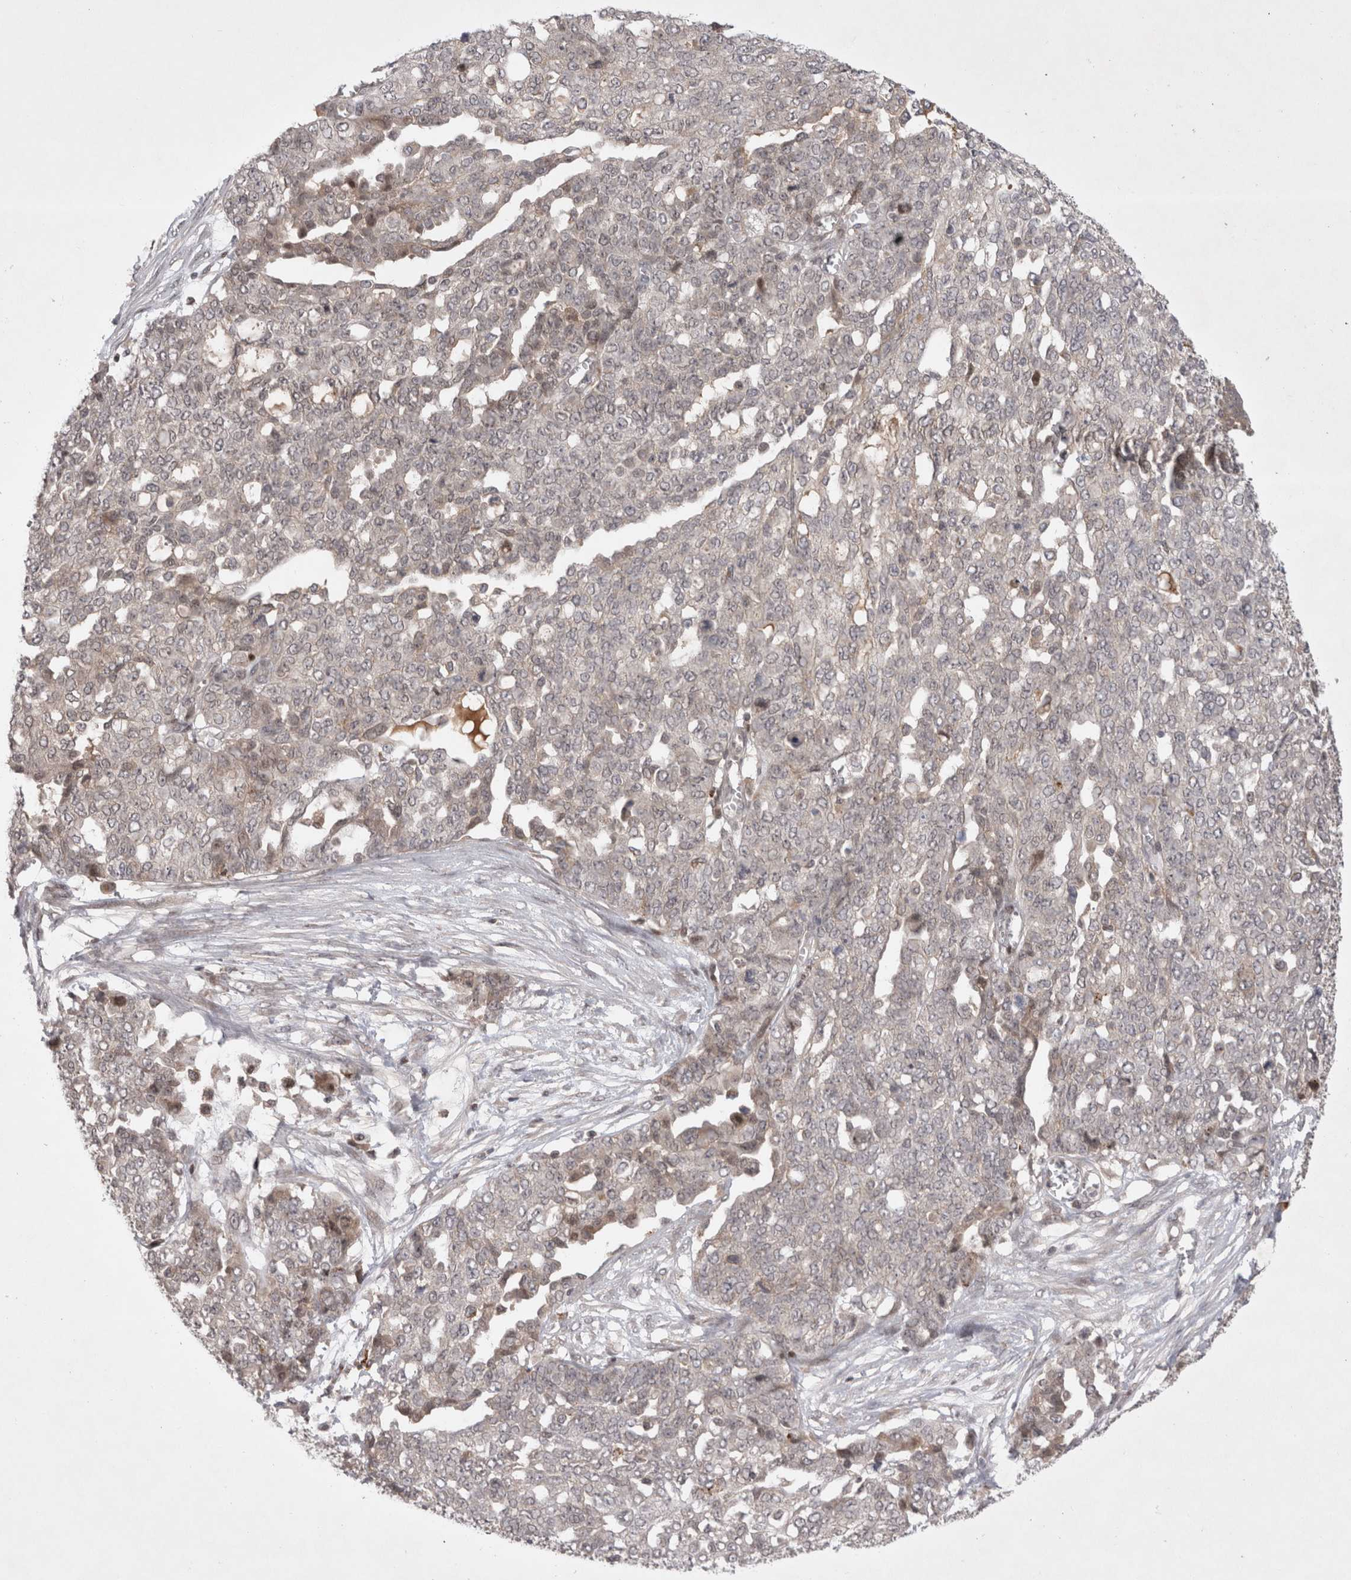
{"staining": {"intensity": "negative", "quantity": "none", "location": "none"}, "tissue": "ovarian cancer", "cell_type": "Tumor cells", "image_type": "cancer", "snomed": [{"axis": "morphology", "description": "Cystadenocarcinoma, serous, NOS"}, {"axis": "topography", "description": "Soft tissue"}, {"axis": "topography", "description": "Ovary"}], "caption": "Tumor cells are negative for brown protein staining in ovarian cancer.", "gene": "PLEKHM1", "patient": {"sex": "female", "age": 57}}